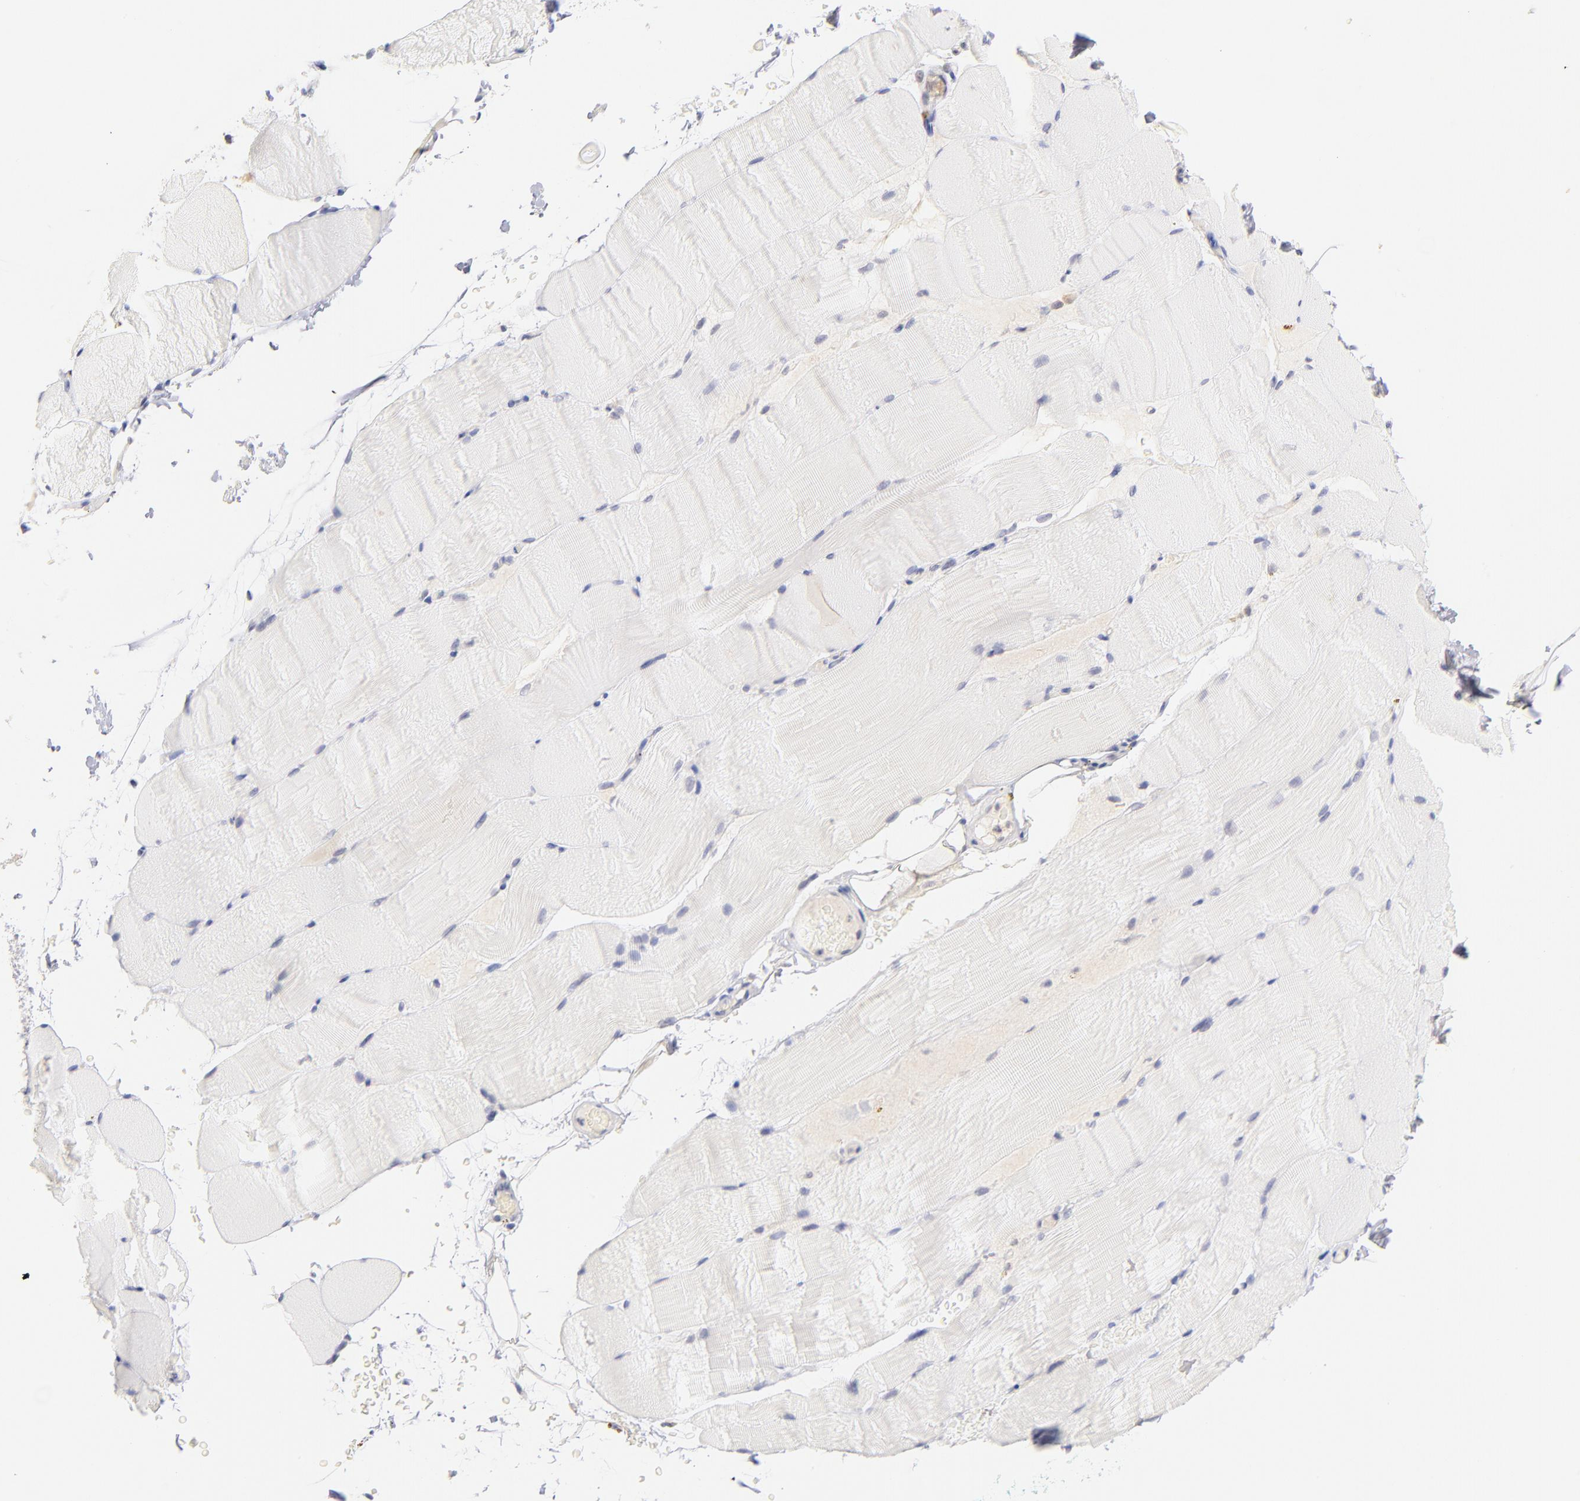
{"staining": {"intensity": "negative", "quantity": "none", "location": "none"}, "tissue": "skeletal muscle", "cell_type": "Myocytes", "image_type": "normal", "snomed": [{"axis": "morphology", "description": "Normal tissue, NOS"}, {"axis": "topography", "description": "Skeletal muscle"}], "caption": "DAB immunohistochemical staining of benign human skeletal muscle shows no significant expression in myocytes.", "gene": "CASP6", "patient": {"sex": "female", "age": 37}}